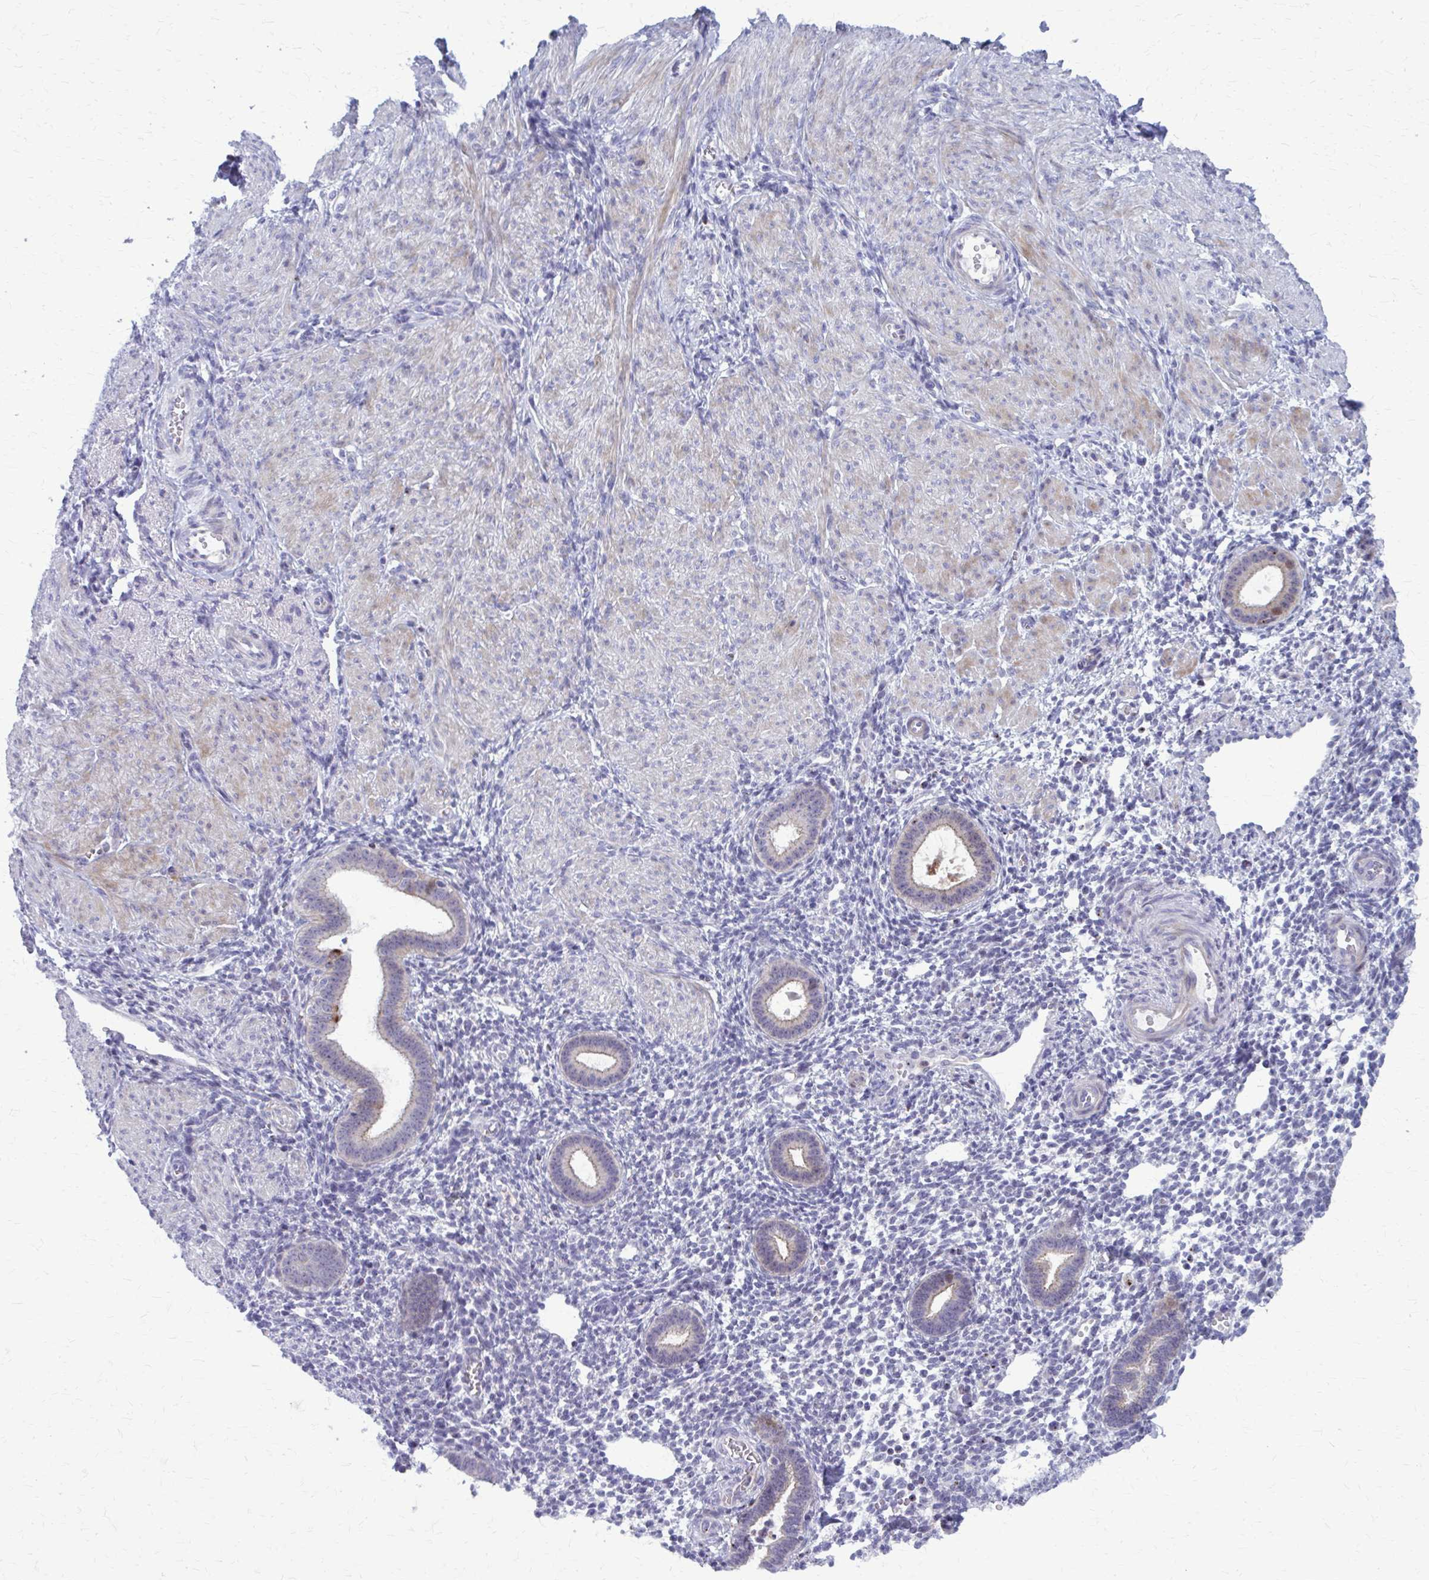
{"staining": {"intensity": "negative", "quantity": "none", "location": "none"}, "tissue": "endometrium", "cell_type": "Cells in endometrial stroma", "image_type": "normal", "snomed": [{"axis": "morphology", "description": "Normal tissue, NOS"}, {"axis": "topography", "description": "Endometrium"}], "caption": "A histopathology image of endometrium stained for a protein demonstrates no brown staining in cells in endometrial stroma.", "gene": "PEDS1", "patient": {"sex": "female", "age": 36}}